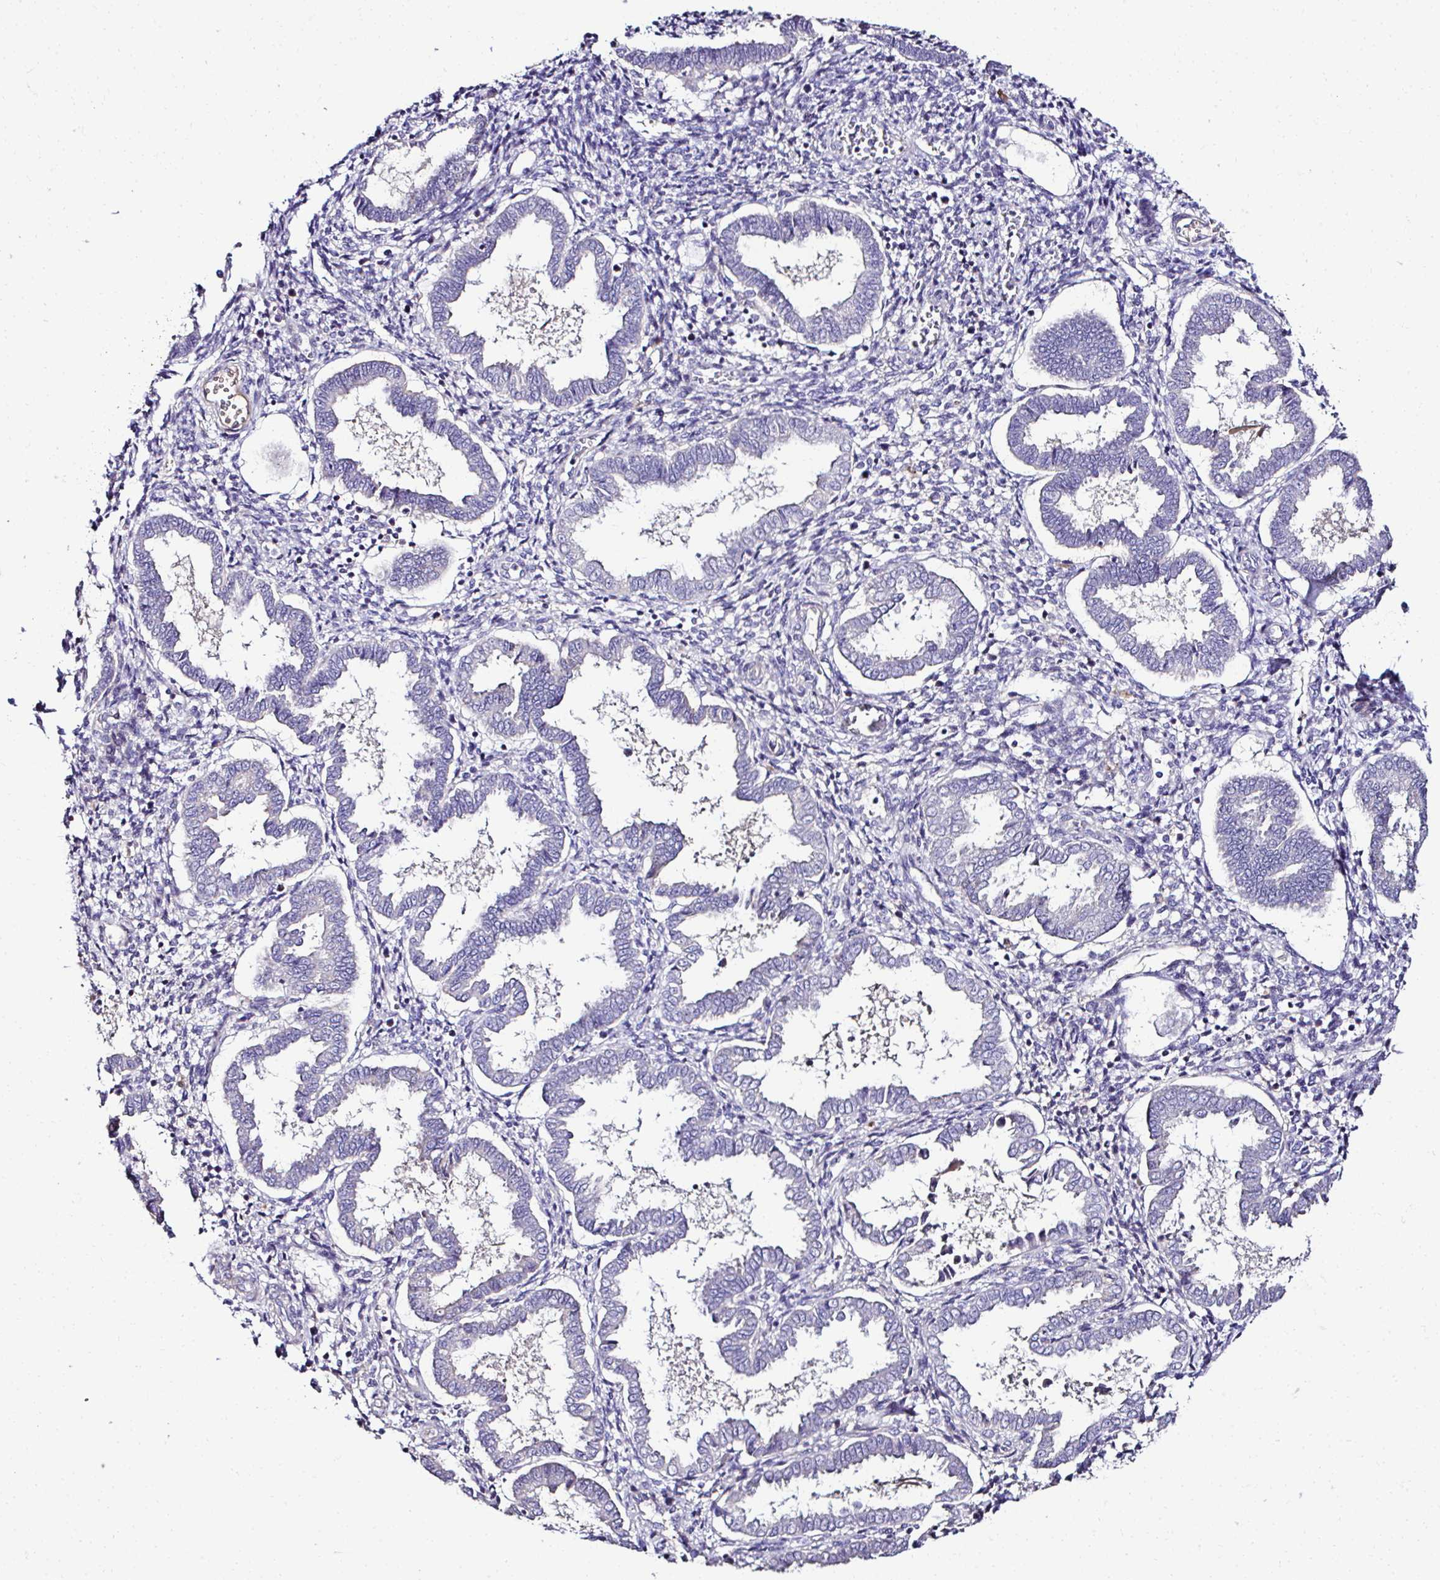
{"staining": {"intensity": "negative", "quantity": "none", "location": "none"}, "tissue": "endometrium", "cell_type": "Cells in endometrial stroma", "image_type": "normal", "snomed": [{"axis": "morphology", "description": "Normal tissue, NOS"}, {"axis": "topography", "description": "Endometrium"}], "caption": "Immunohistochemical staining of unremarkable human endometrium reveals no significant staining in cells in endometrial stroma.", "gene": "CCDC85C", "patient": {"sex": "female", "age": 24}}